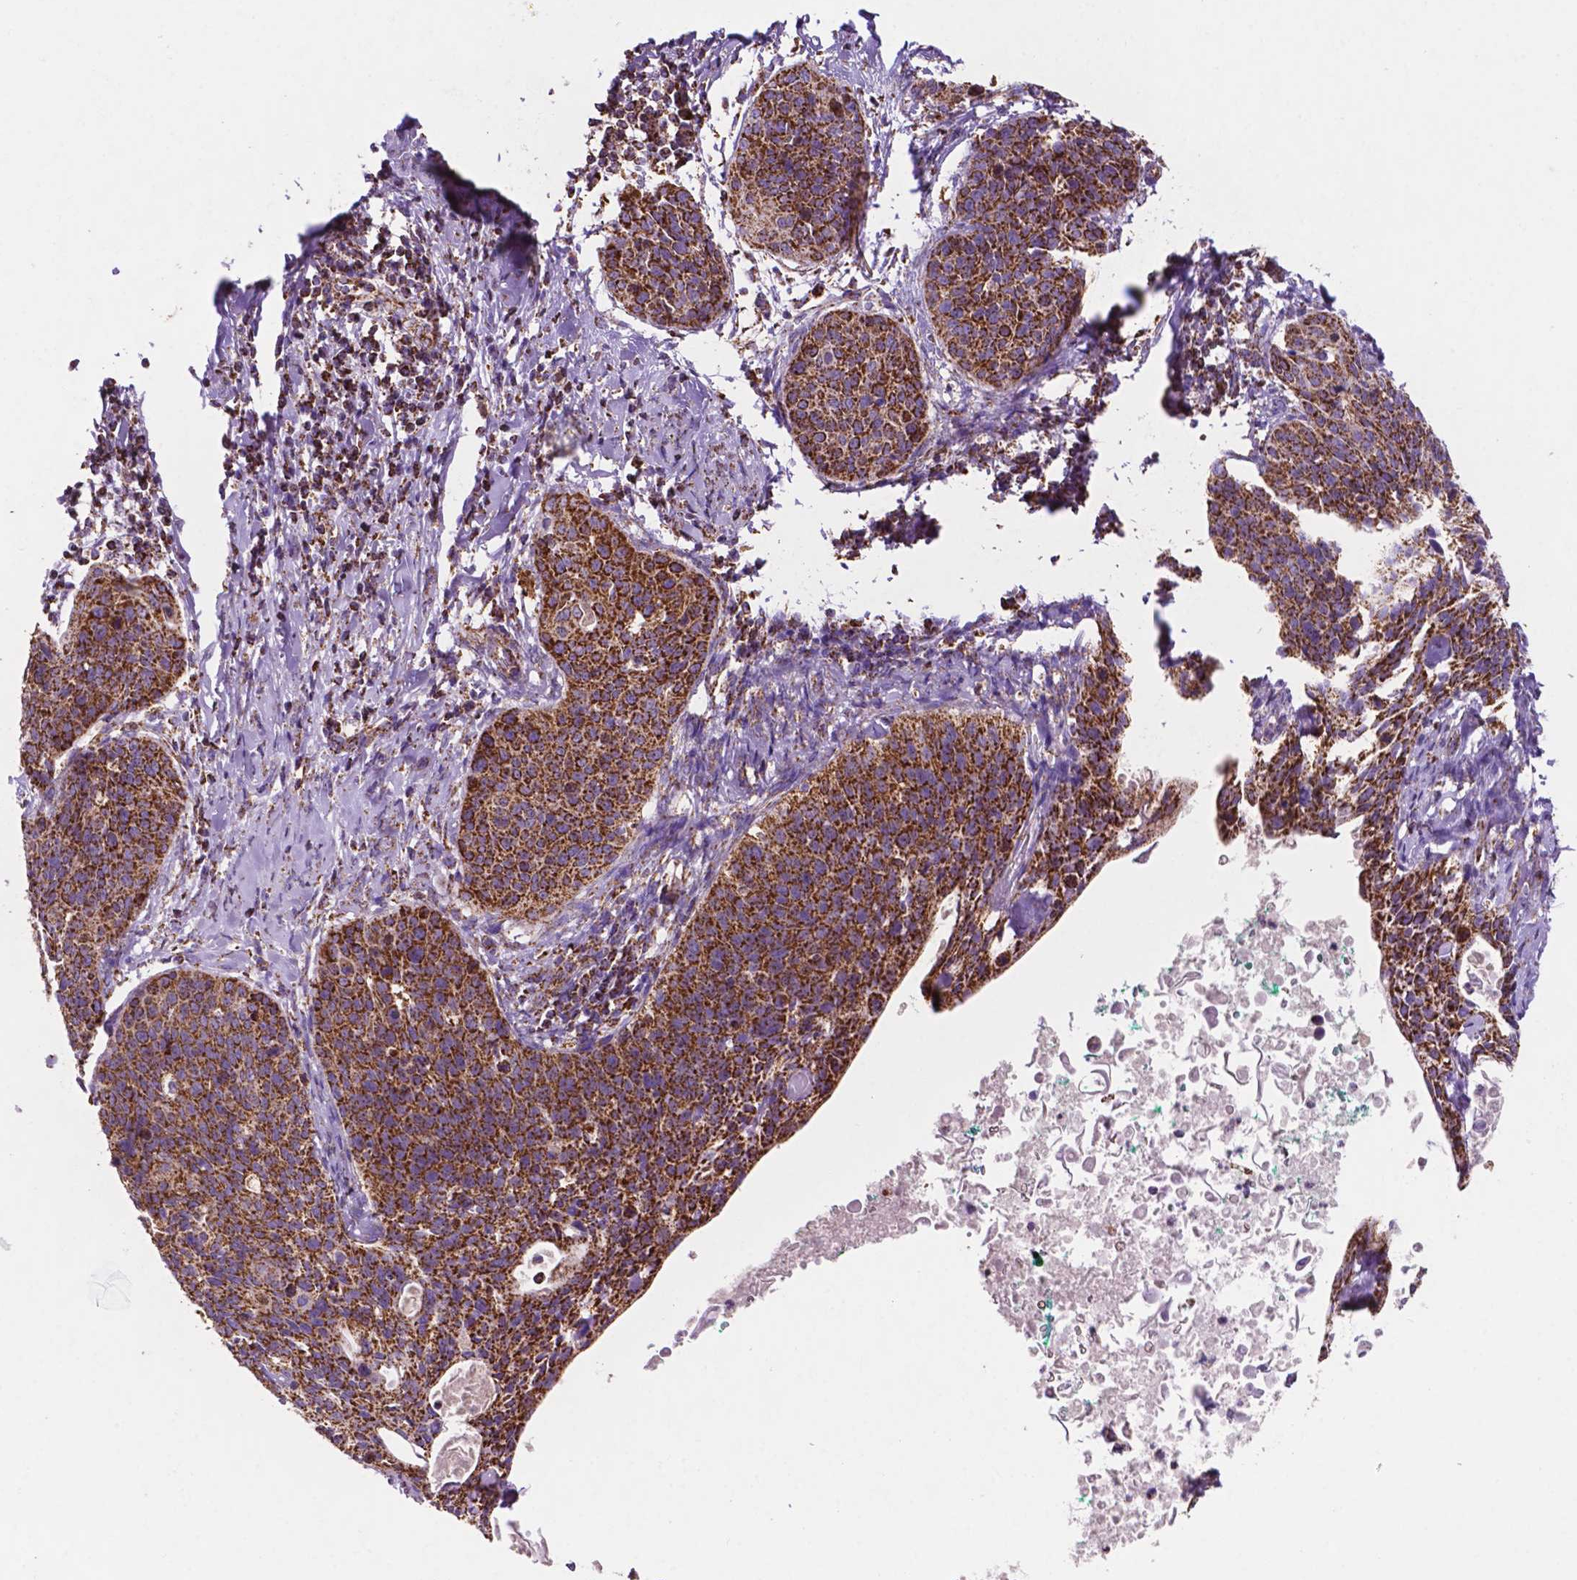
{"staining": {"intensity": "strong", "quantity": ">75%", "location": "cytoplasmic/membranous"}, "tissue": "cervical cancer", "cell_type": "Tumor cells", "image_type": "cancer", "snomed": [{"axis": "morphology", "description": "Squamous cell carcinoma, NOS"}, {"axis": "topography", "description": "Cervix"}], "caption": "Human cervical cancer (squamous cell carcinoma) stained with a brown dye exhibits strong cytoplasmic/membranous positive expression in approximately >75% of tumor cells.", "gene": "HSPD1", "patient": {"sex": "female", "age": 69}}